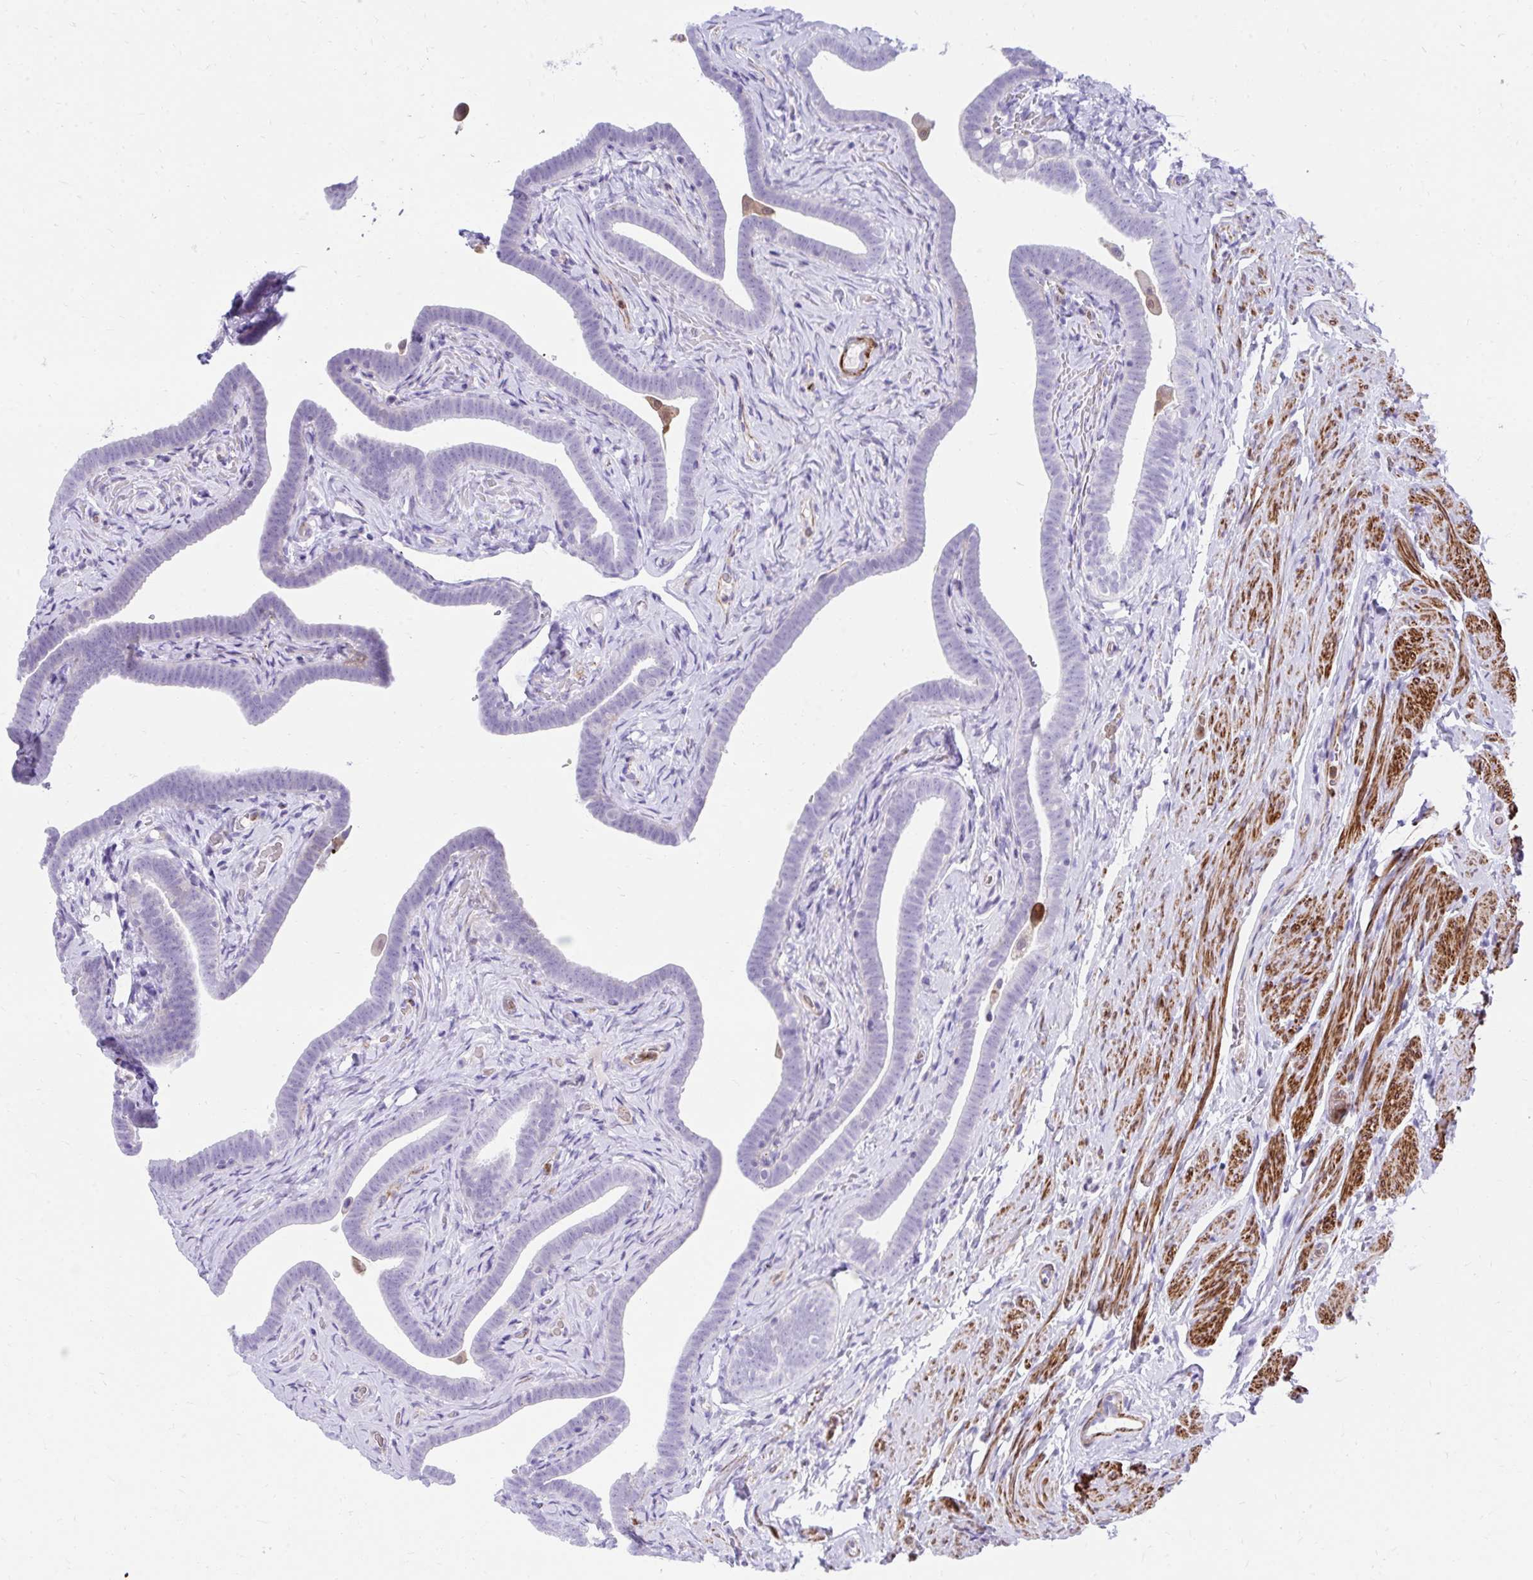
{"staining": {"intensity": "negative", "quantity": "none", "location": "none"}, "tissue": "fallopian tube", "cell_type": "Glandular cells", "image_type": "normal", "snomed": [{"axis": "morphology", "description": "Normal tissue, NOS"}, {"axis": "topography", "description": "Fallopian tube"}], "caption": "Immunohistochemistry micrograph of unremarkable human fallopian tube stained for a protein (brown), which shows no positivity in glandular cells.", "gene": "CSTB", "patient": {"sex": "female", "age": 69}}